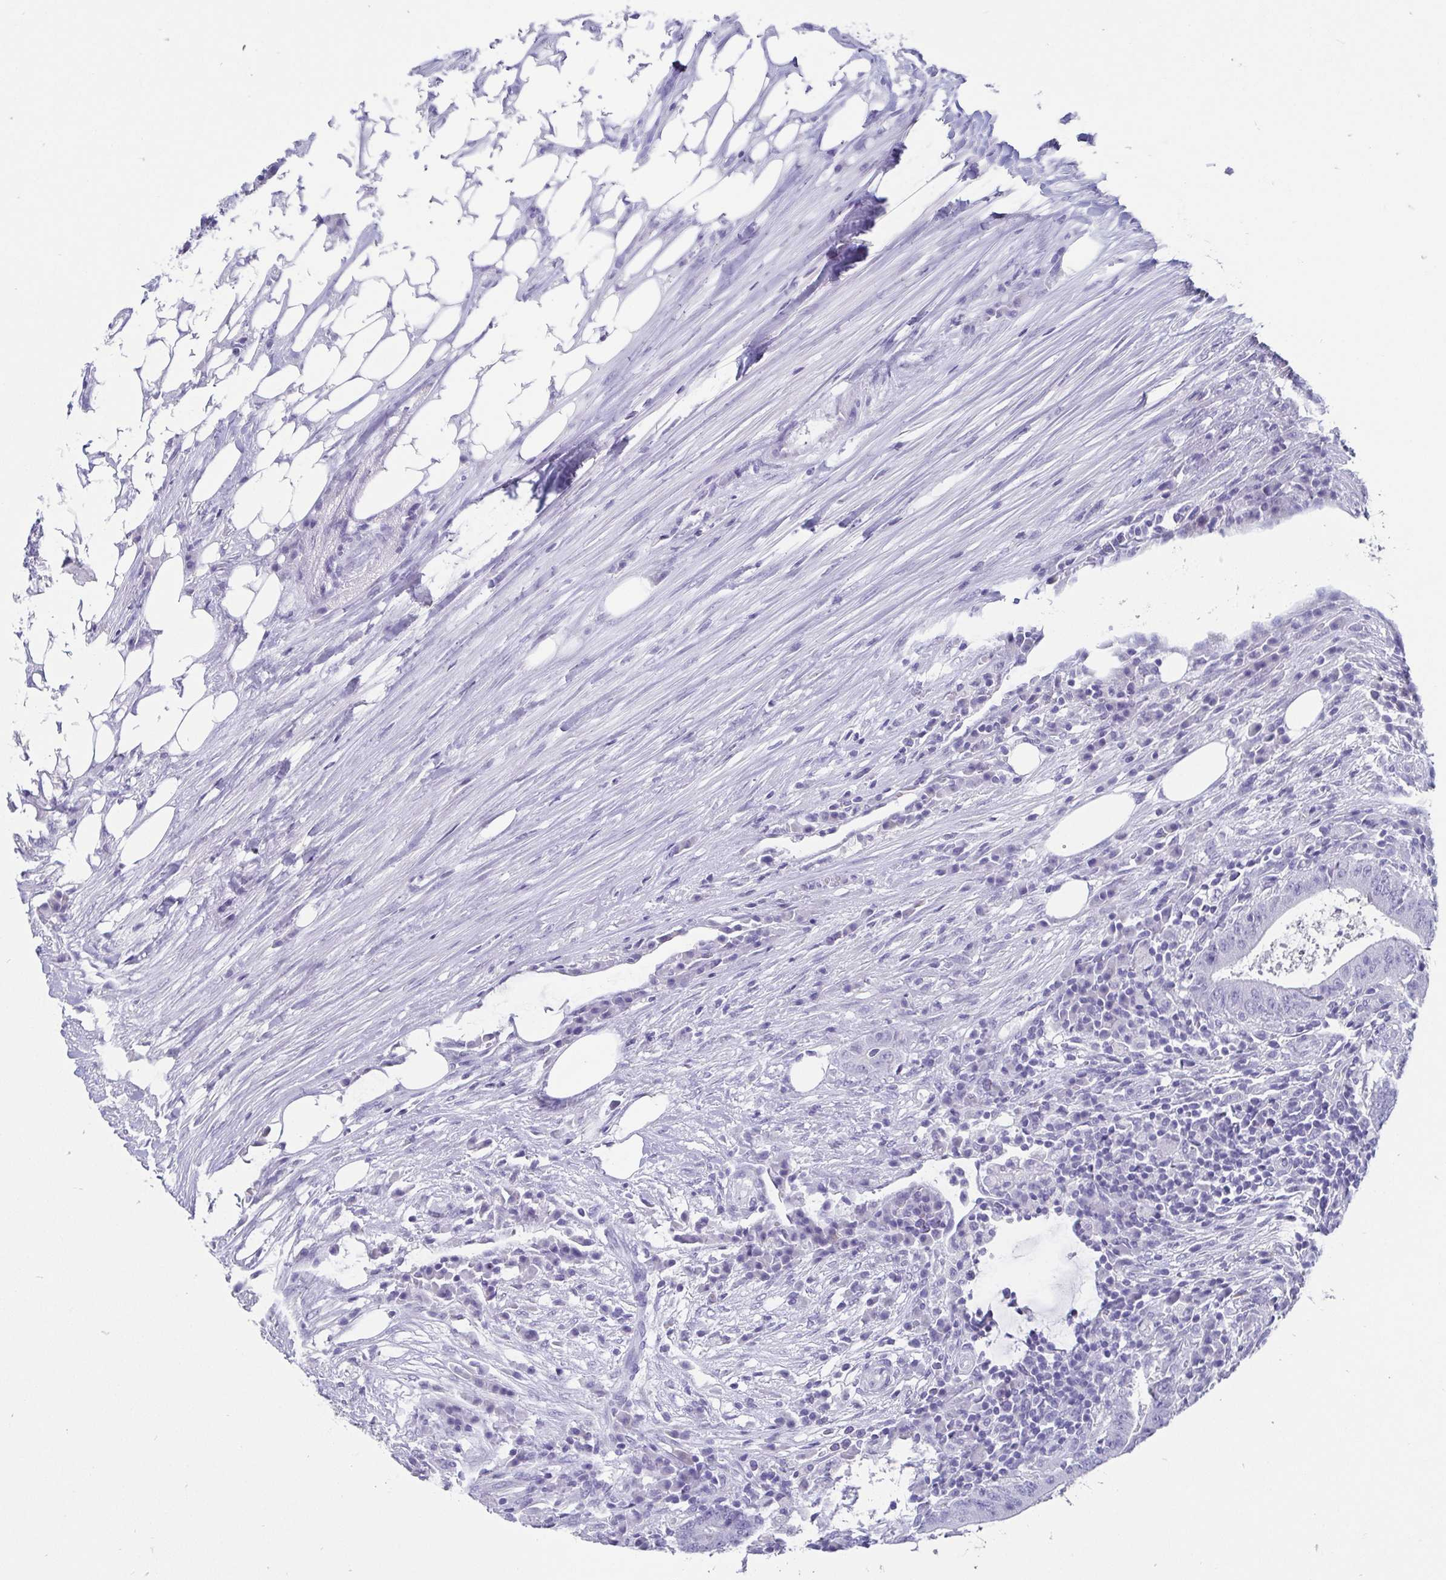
{"staining": {"intensity": "negative", "quantity": "none", "location": "none"}, "tissue": "colorectal cancer", "cell_type": "Tumor cells", "image_type": "cancer", "snomed": [{"axis": "morphology", "description": "Adenocarcinoma, NOS"}, {"axis": "topography", "description": "Colon"}], "caption": "The image demonstrates no staining of tumor cells in colorectal adenocarcinoma. (Immunohistochemistry (ihc), brightfield microscopy, high magnification).", "gene": "SCGN", "patient": {"sex": "female", "age": 43}}